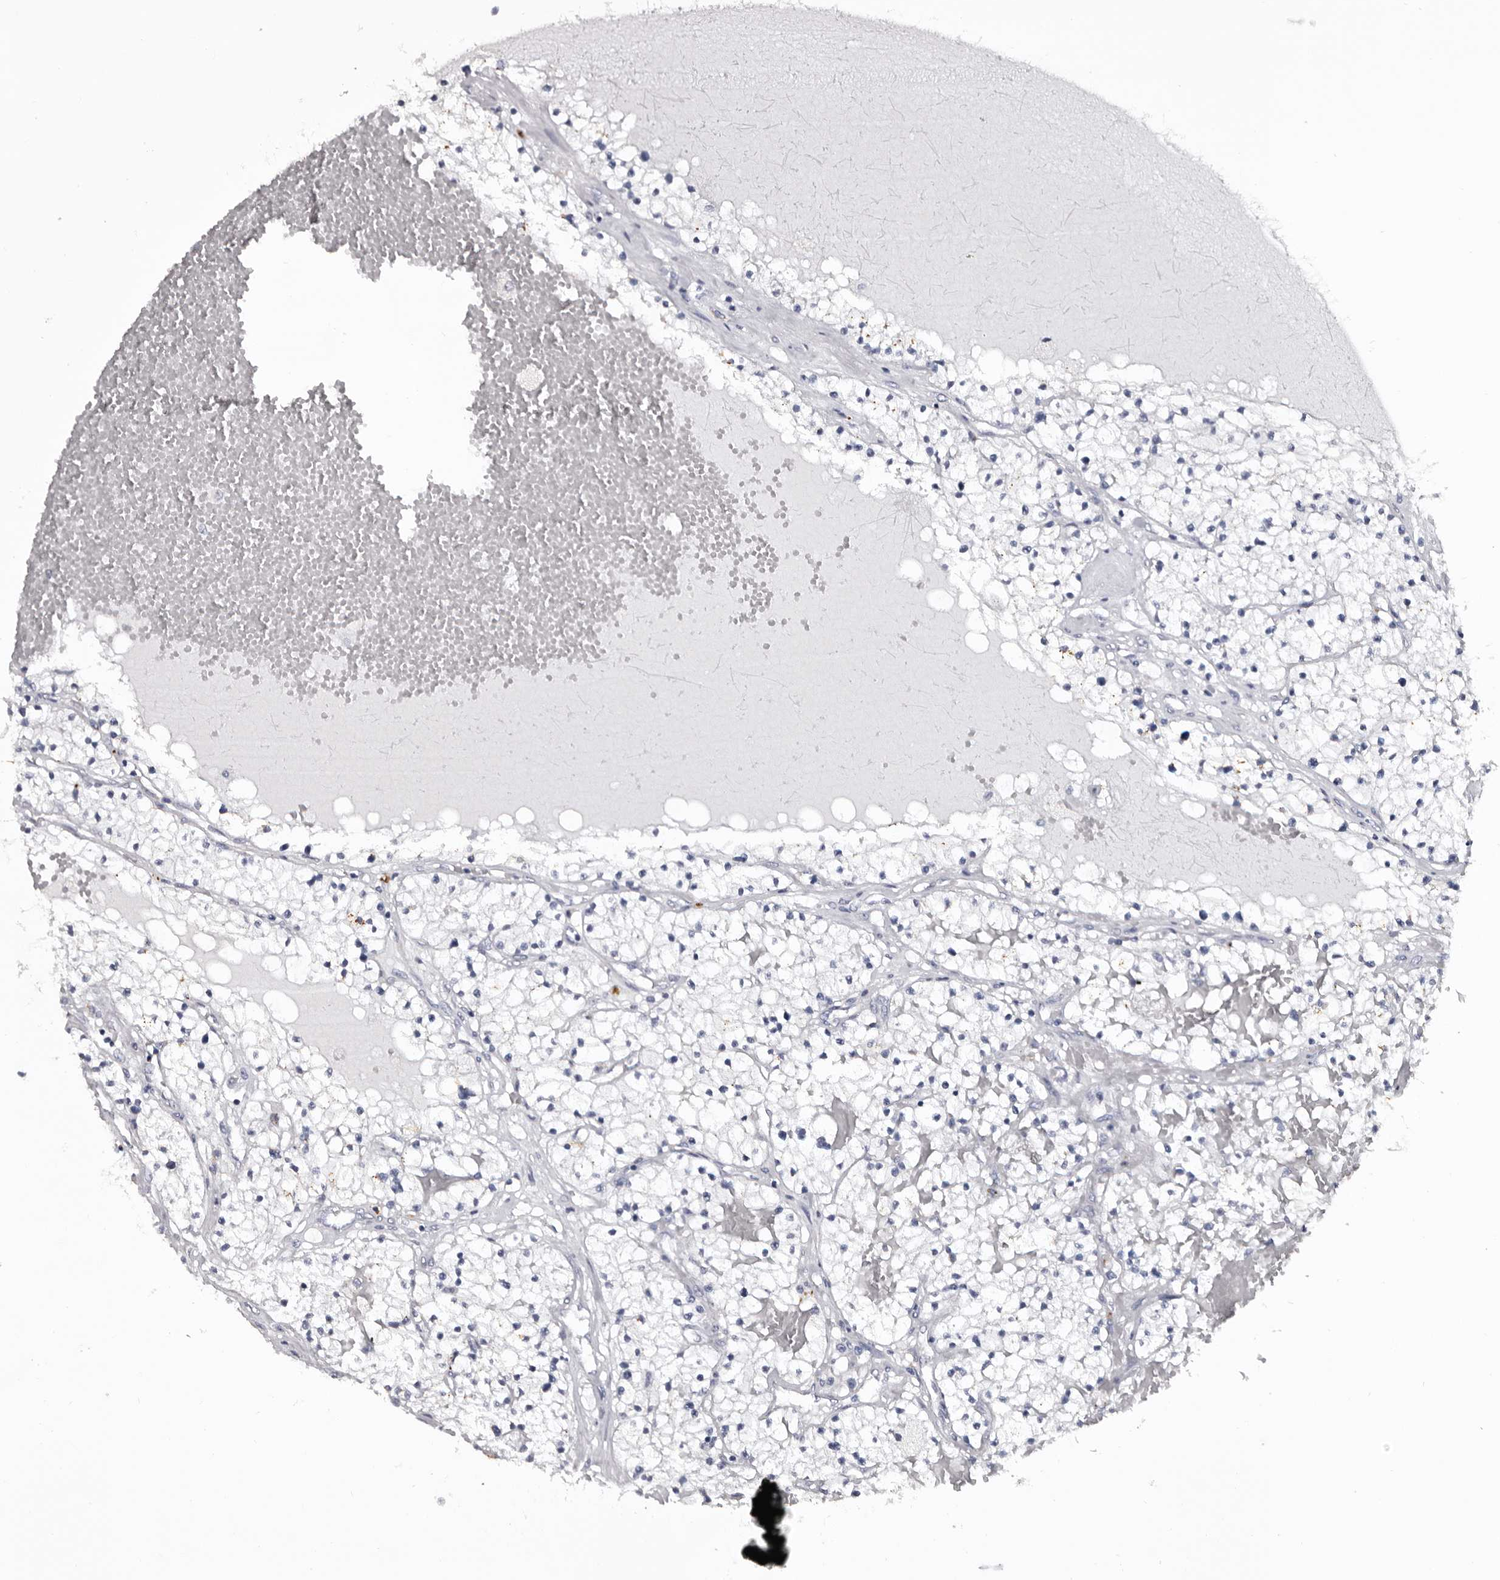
{"staining": {"intensity": "negative", "quantity": "none", "location": "none"}, "tissue": "renal cancer", "cell_type": "Tumor cells", "image_type": "cancer", "snomed": [{"axis": "morphology", "description": "Normal tissue, NOS"}, {"axis": "morphology", "description": "Adenocarcinoma, NOS"}, {"axis": "topography", "description": "Kidney"}], "caption": "Protein analysis of adenocarcinoma (renal) reveals no significant positivity in tumor cells.", "gene": "SLC10A4", "patient": {"sex": "male", "age": 68}}